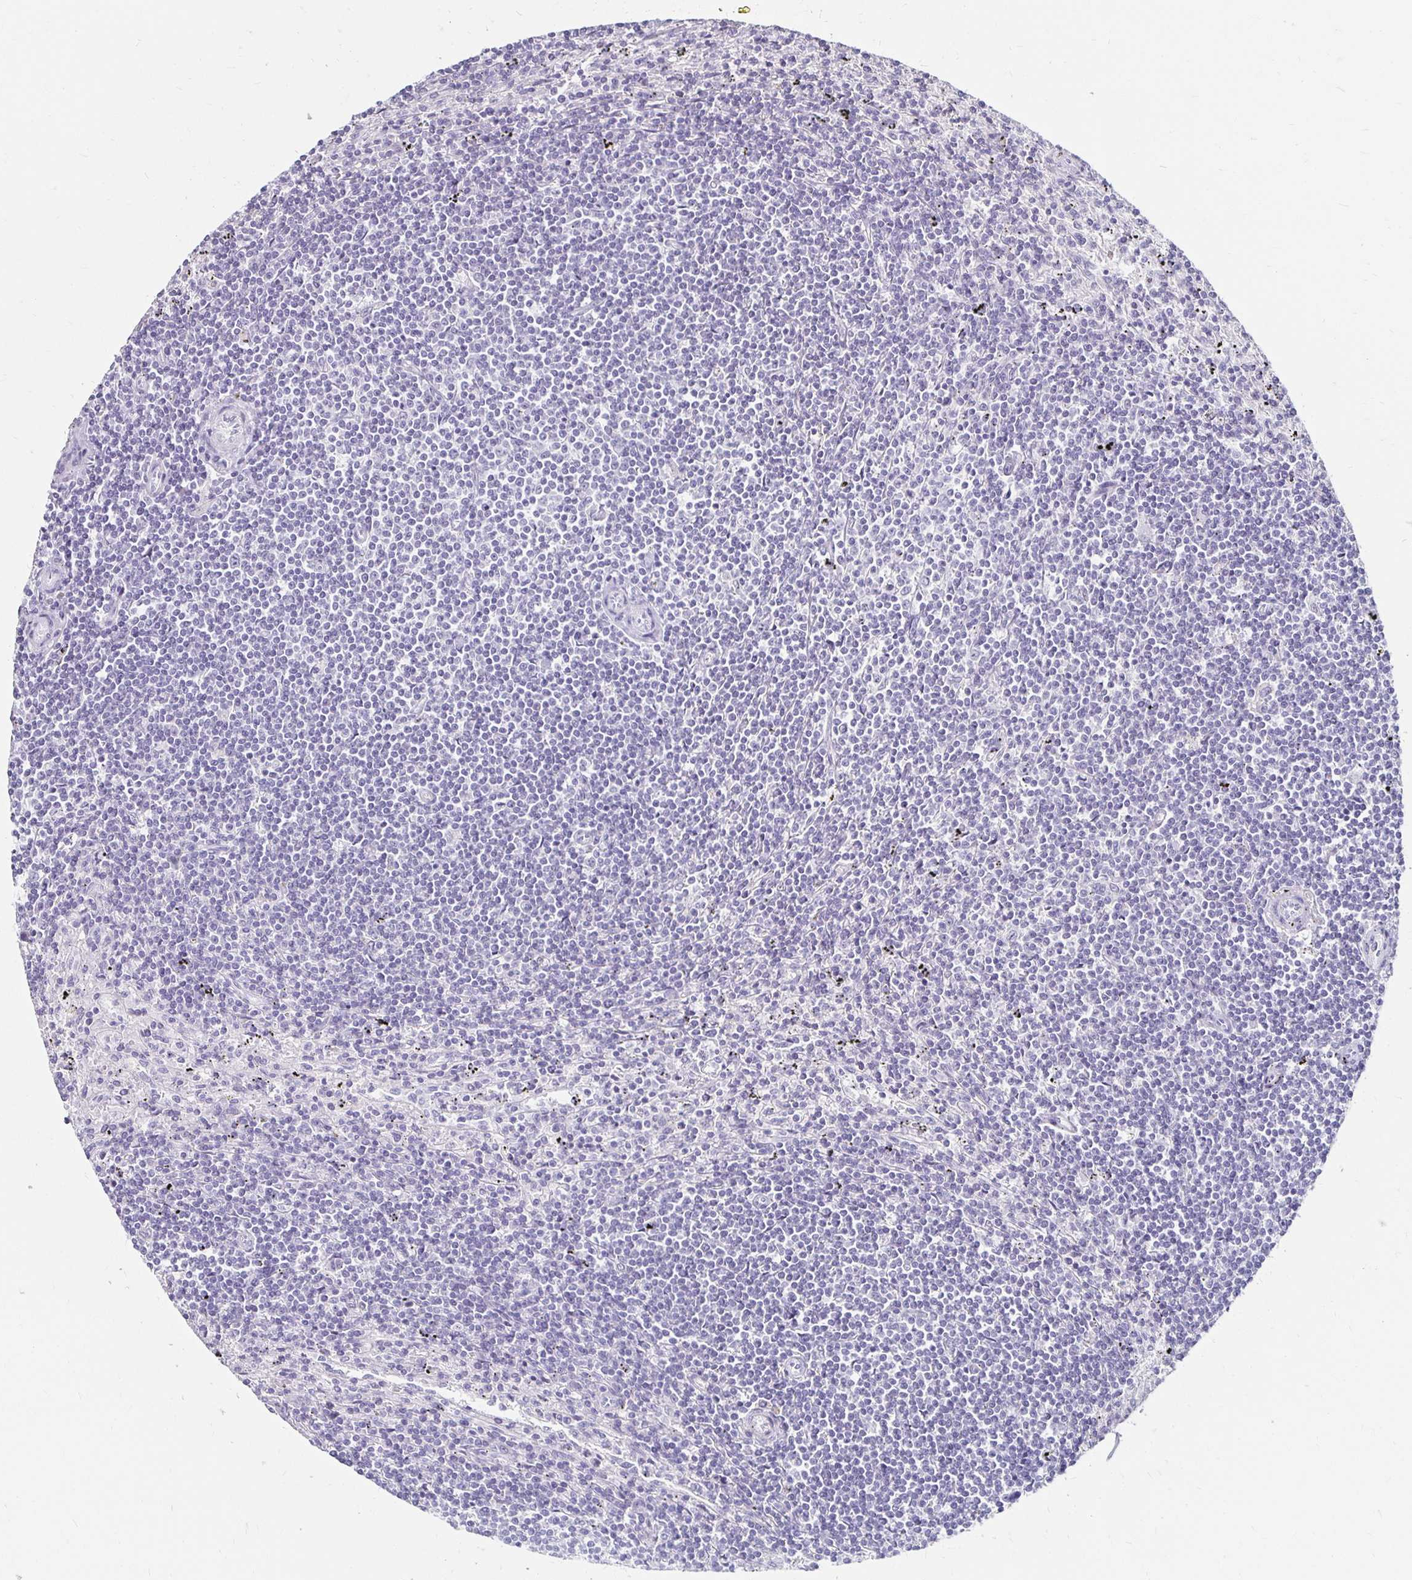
{"staining": {"intensity": "negative", "quantity": "none", "location": "none"}, "tissue": "lymphoma", "cell_type": "Tumor cells", "image_type": "cancer", "snomed": [{"axis": "morphology", "description": "Malignant lymphoma, non-Hodgkin's type, Low grade"}, {"axis": "topography", "description": "Spleen"}], "caption": "This is an IHC micrograph of lymphoma. There is no positivity in tumor cells.", "gene": "TOMM34", "patient": {"sex": "male", "age": 76}}